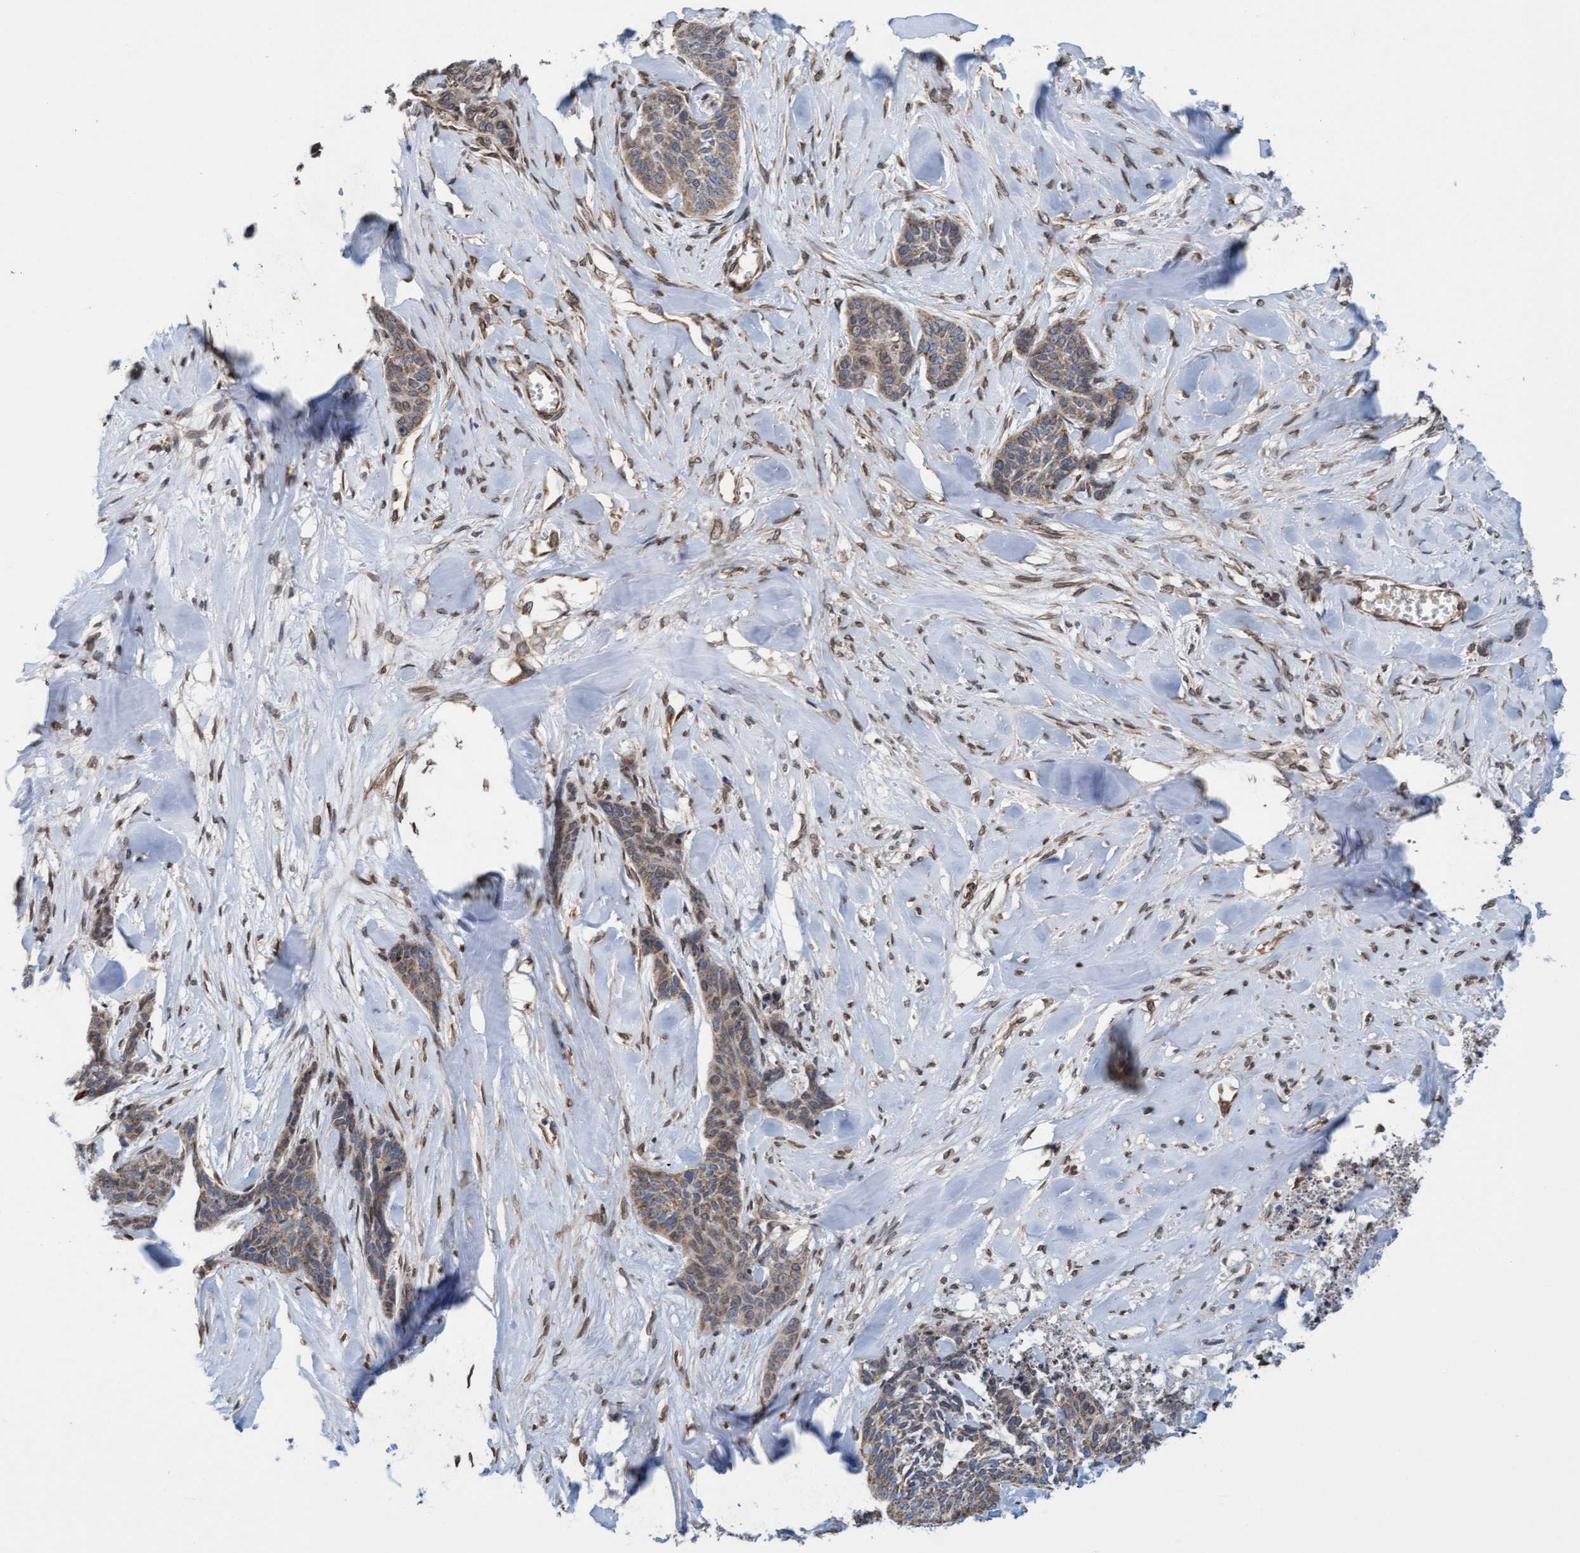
{"staining": {"intensity": "weak", "quantity": "25%-75%", "location": "cytoplasmic/membranous"}, "tissue": "skin cancer", "cell_type": "Tumor cells", "image_type": "cancer", "snomed": [{"axis": "morphology", "description": "Basal cell carcinoma"}, {"axis": "topography", "description": "Skin"}], "caption": "This image displays immunohistochemistry staining of skin cancer, with low weak cytoplasmic/membranous expression in about 25%-75% of tumor cells.", "gene": "MRPS23", "patient": {"sex": "female", "age": 64}}